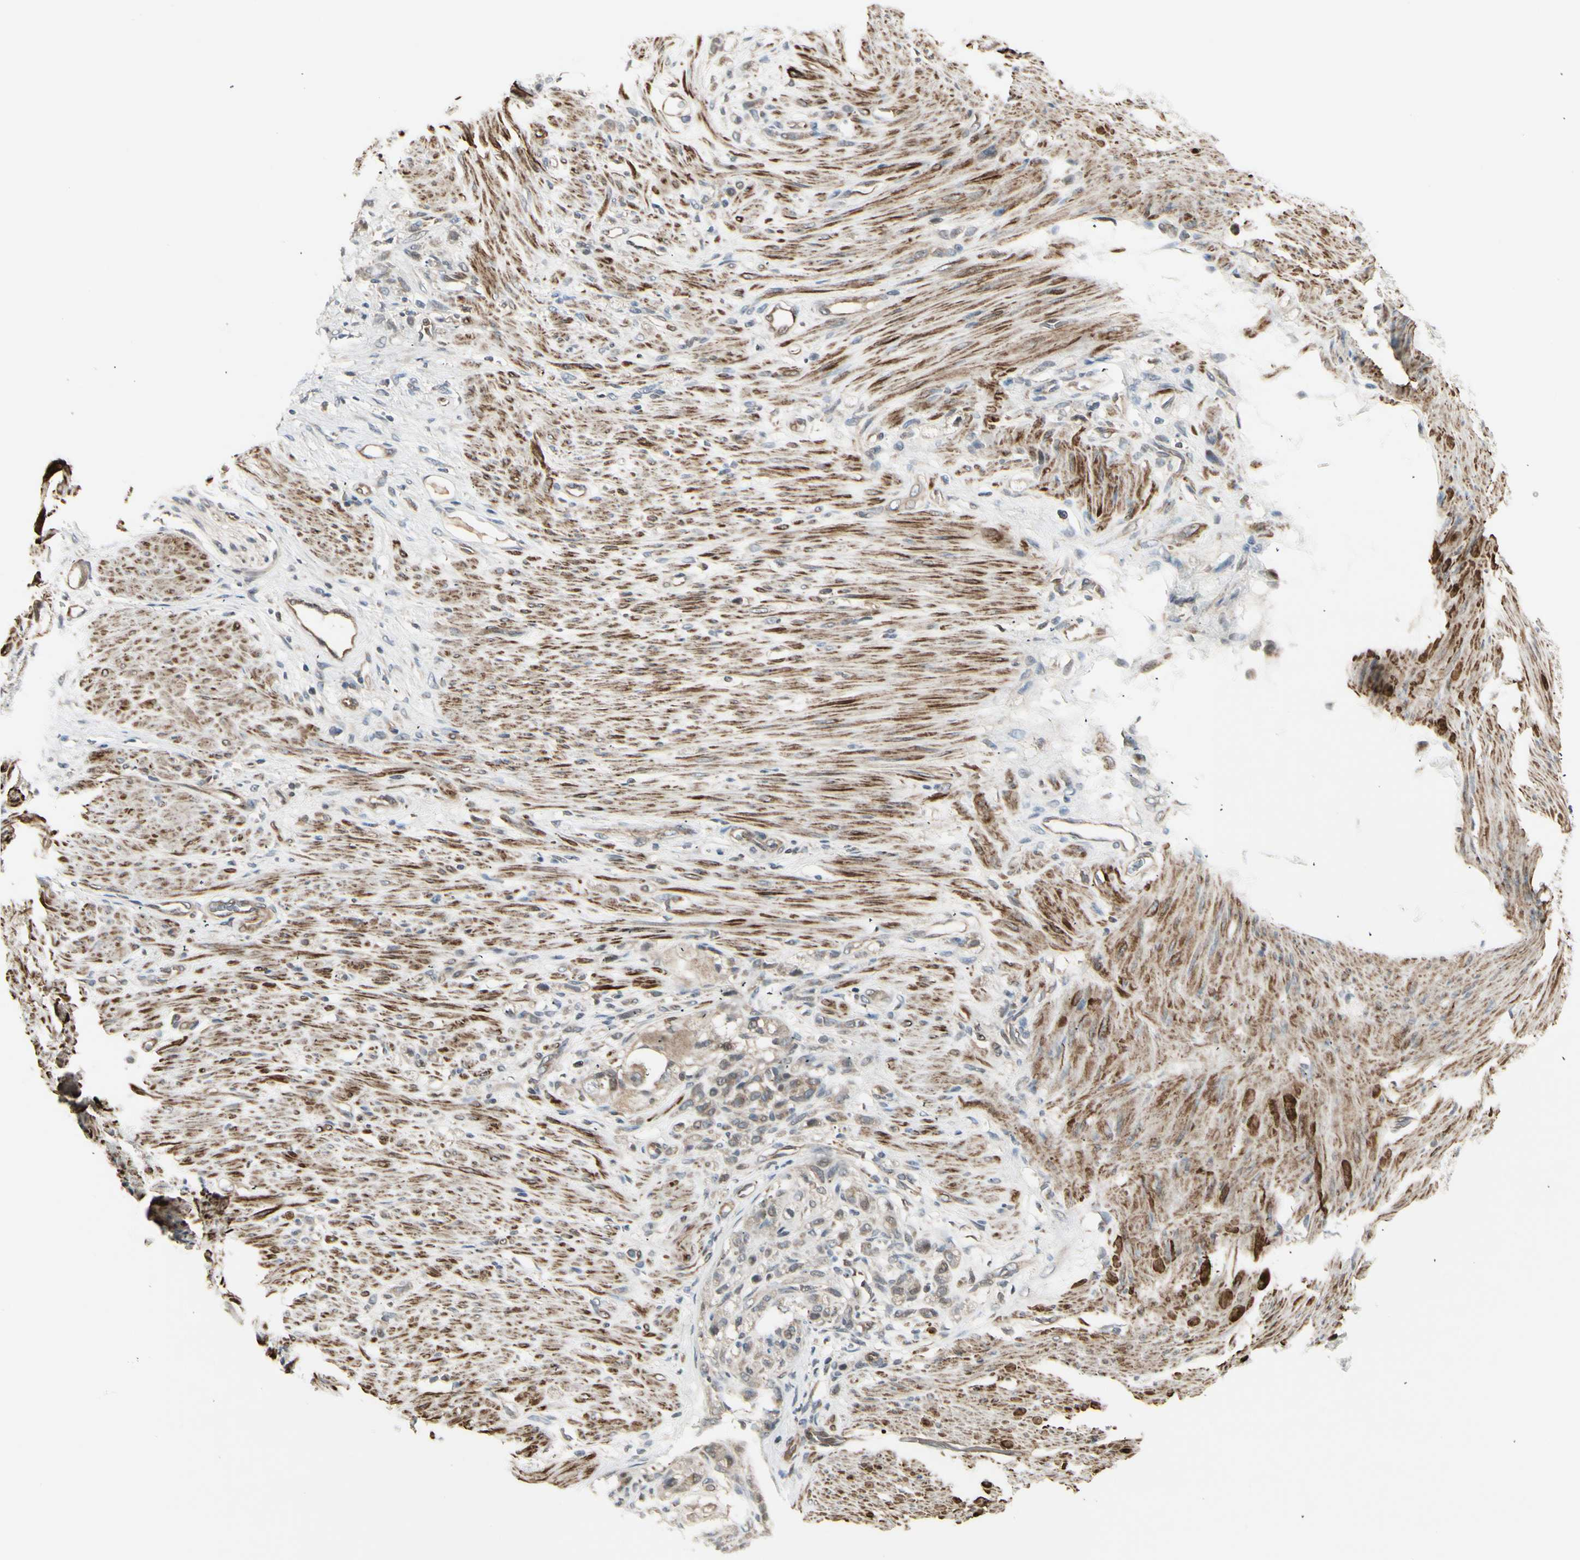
{"staining": {"intensity": "weak", "quantity": "25%-75%", "location": "cytoplasmic/membranous"}, "tissue": "stomach cancer", "cell_type": "Tumor cells", "image_type": "cancer", "snomed": [{"axis": "morphology", "description": "Adenocarcinoma, NOS"}, {"axis": "topography", "description": "Stomach"}], "caption": "Adenocarcinoma (stomach) stained with a brown dye shows weak cytoplasmic/membranous positive positivity in approximately 25%-75% of tumor cells.", "gene": "SVBP", "patient": {"sex": "male", "age": 82}}